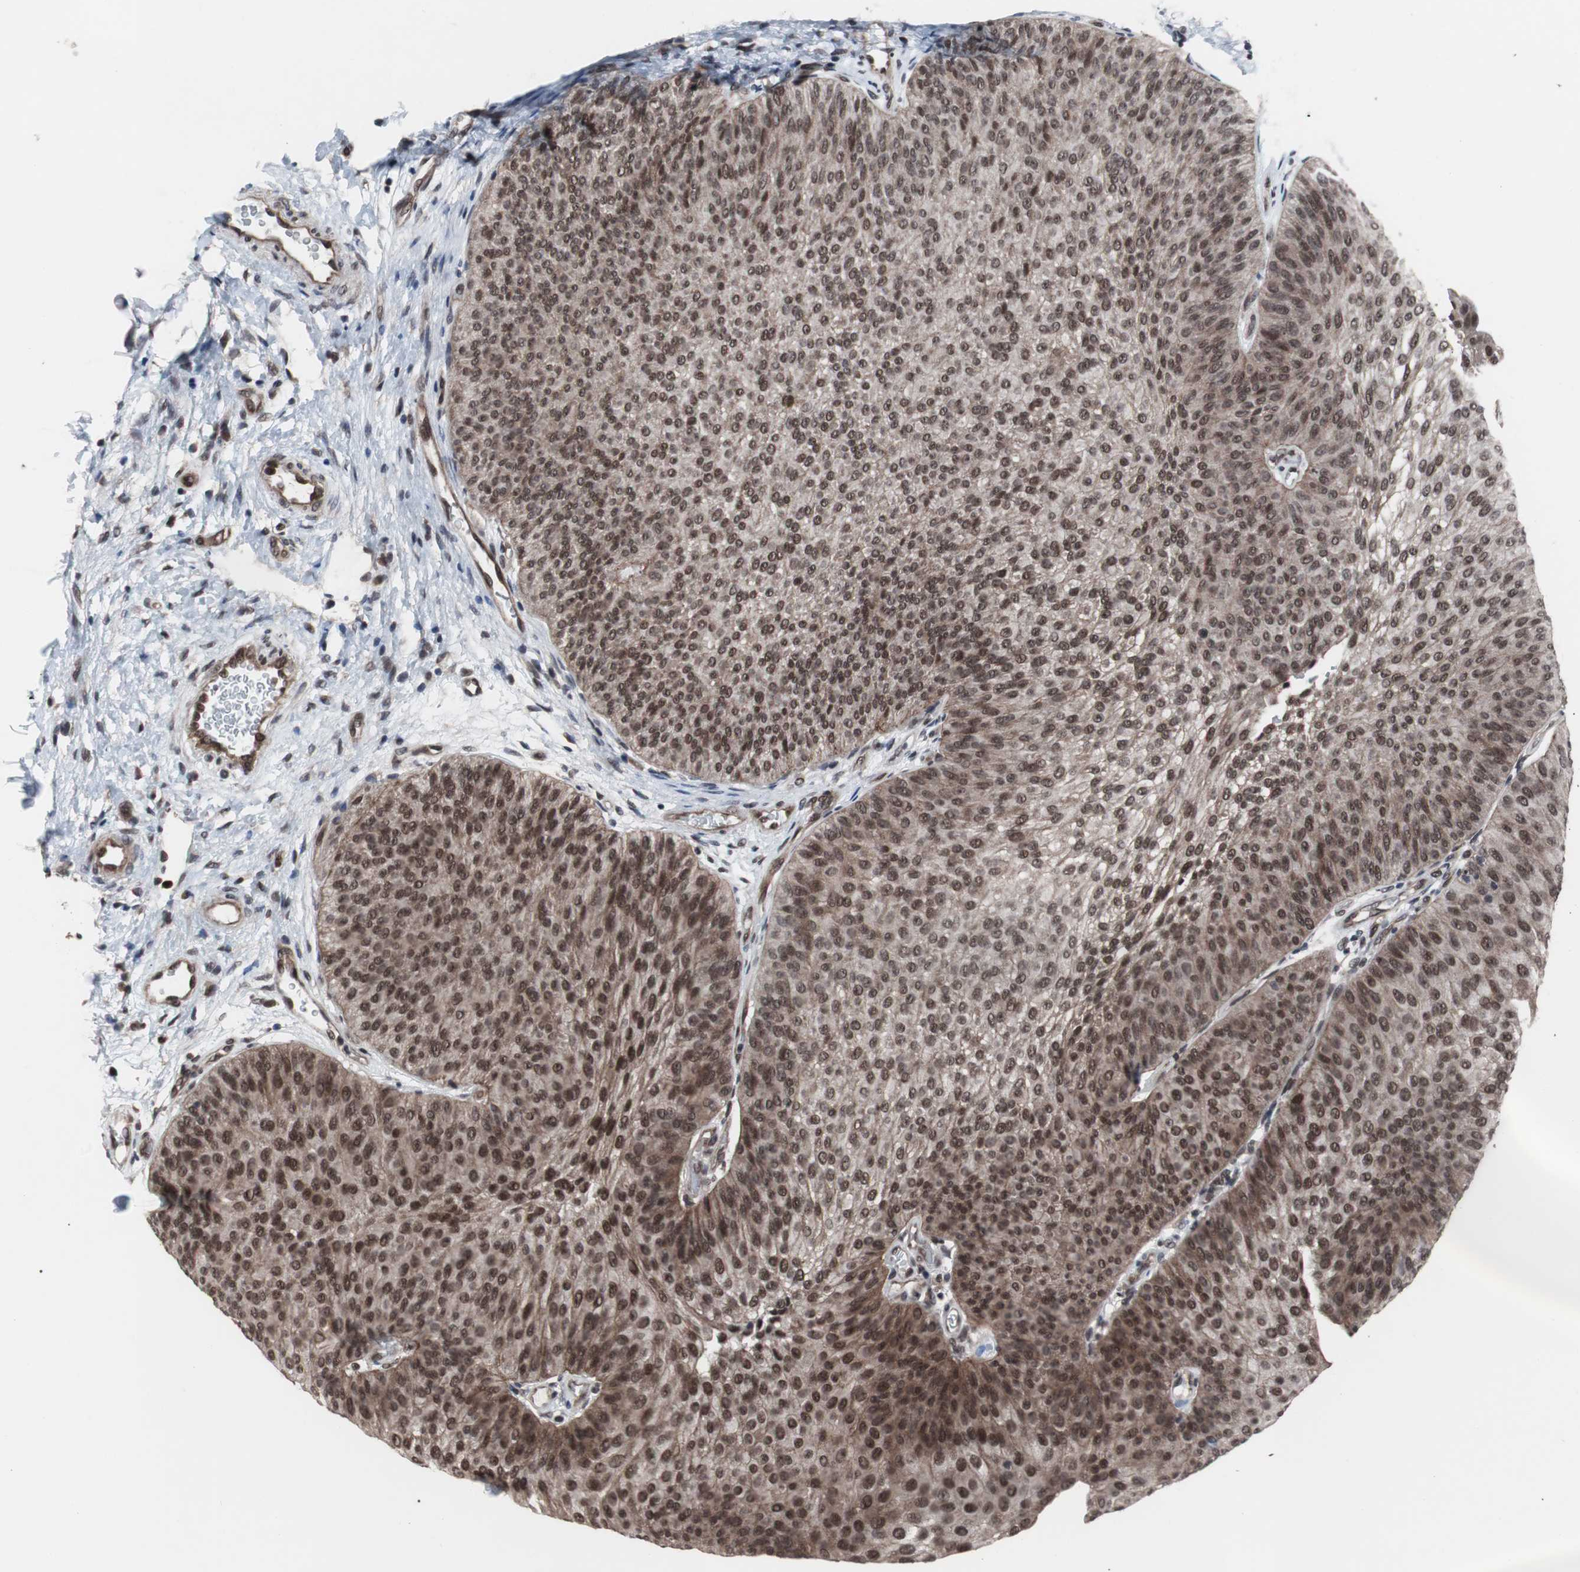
{"staining": {"intensity": "moderate", "quantity": ">75%", "location": "cytoplasmic/membranous,nuclear"}, "tissue": "urothelial cancer", "cell_type": "Tumor cells", "image_type": "cancer", "snomed": [{"axis": "morphology", "description": "Urothelial carcinoma, Low grade"}, {"axis": "topography", "description": "Urinary bladder"}], "caption": "DAB immunohistochemical staining of human urothelial carcinoma (low-grade) reveals moderate cytoplasmic/membranous and nuclear protein staining in approximately >75% of tumor cells.", "gene": "GTF2F2", "patient": {"sex": "female", "age": 60}}